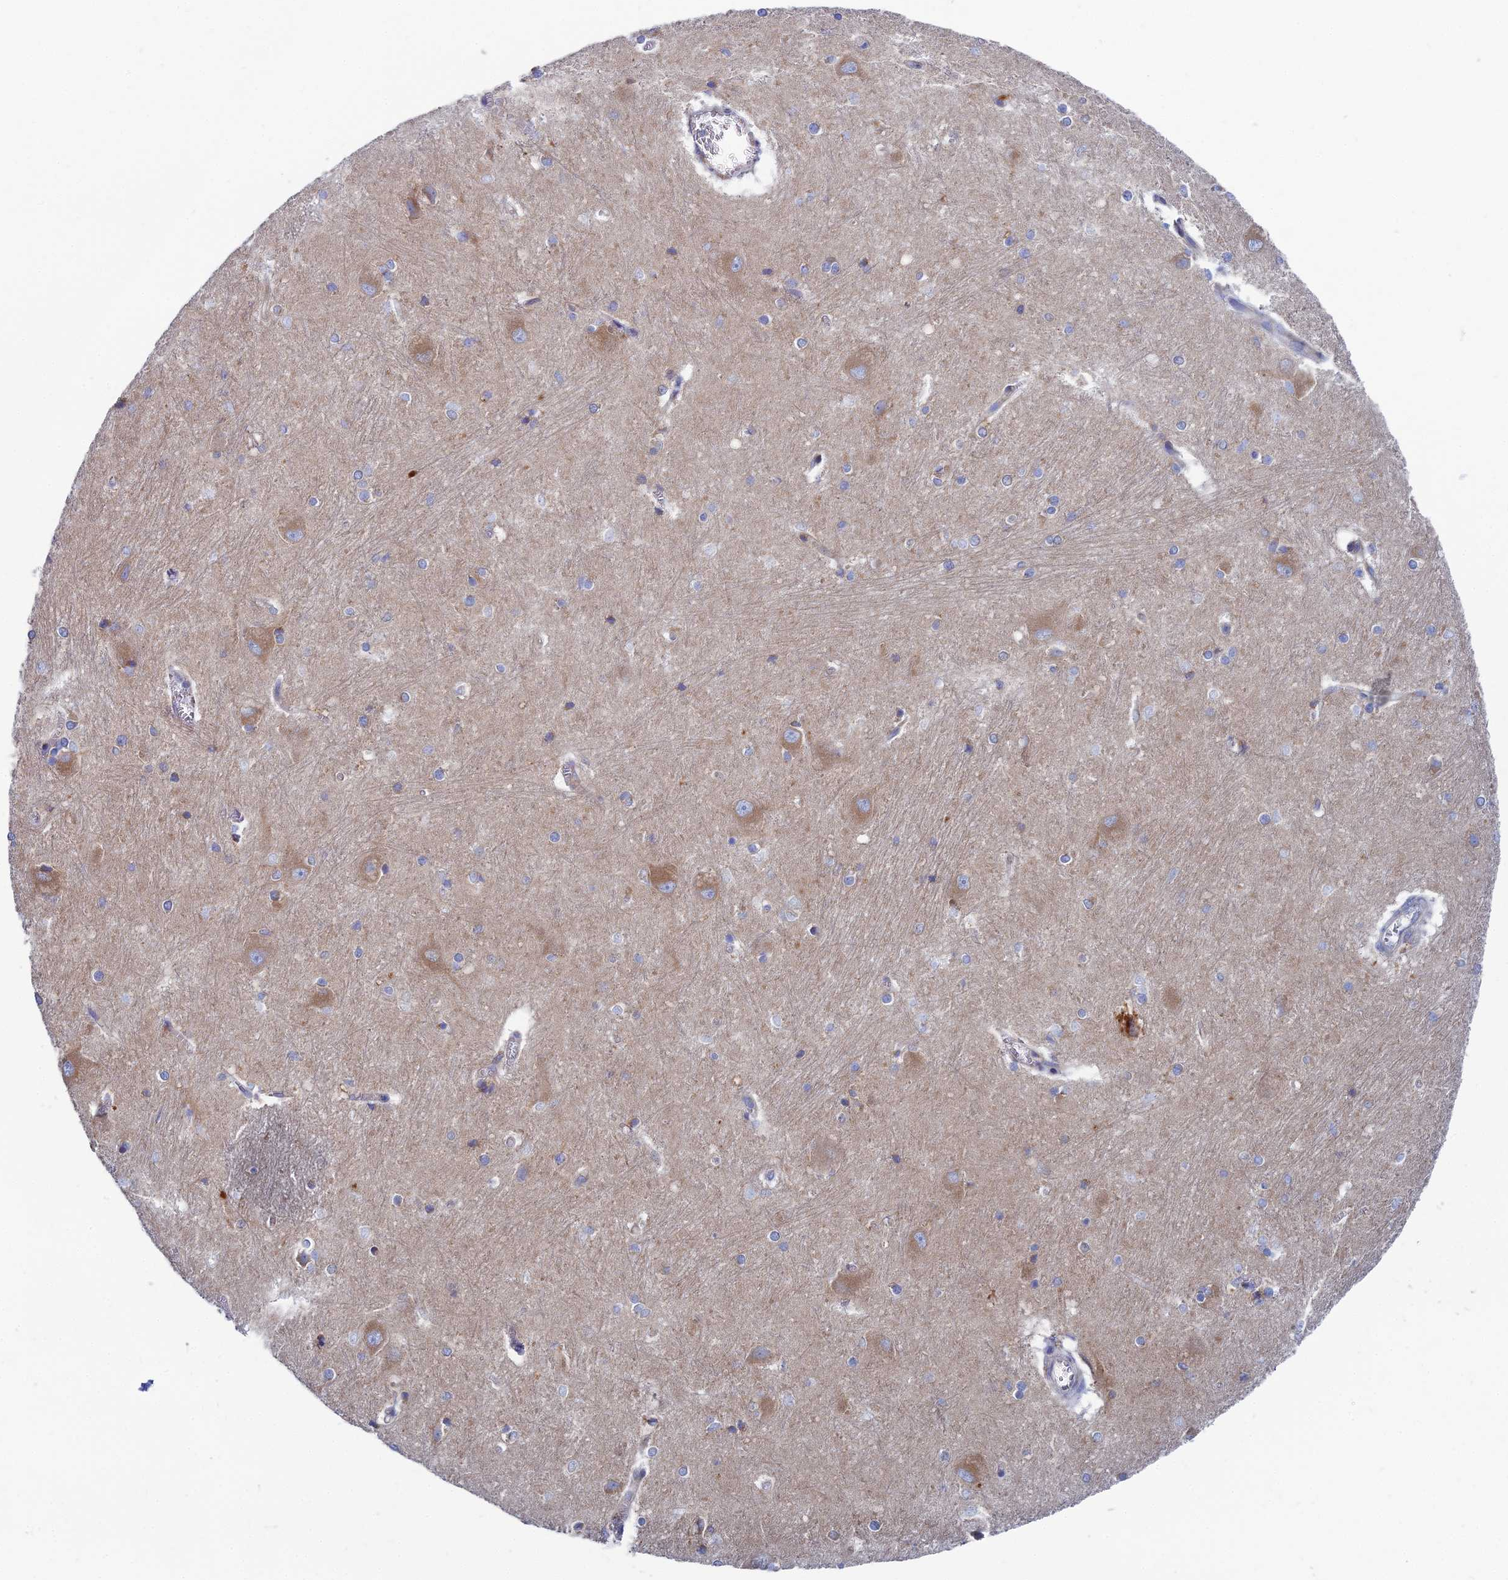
{"staining": {"intensity": "weak", "quantity": "<25%", "location": "cytoplasmic/membranous"}, "tissue": "caudate", "cell_type": "Glial cells", "image_type": "normal", "snomed": [{"axis": "morphology", "description": "Normal tissue, NOS"}, {"axis": "topography", "description": "Lateral ventricle wall"}], "caption": "Immunohistochemistry (IHC) image of normal human caudate stained for a protein (brown), which shows no staining in glial cells.", "gene": "CLCN3", "patient": {"sex": "male", "age": 37}}